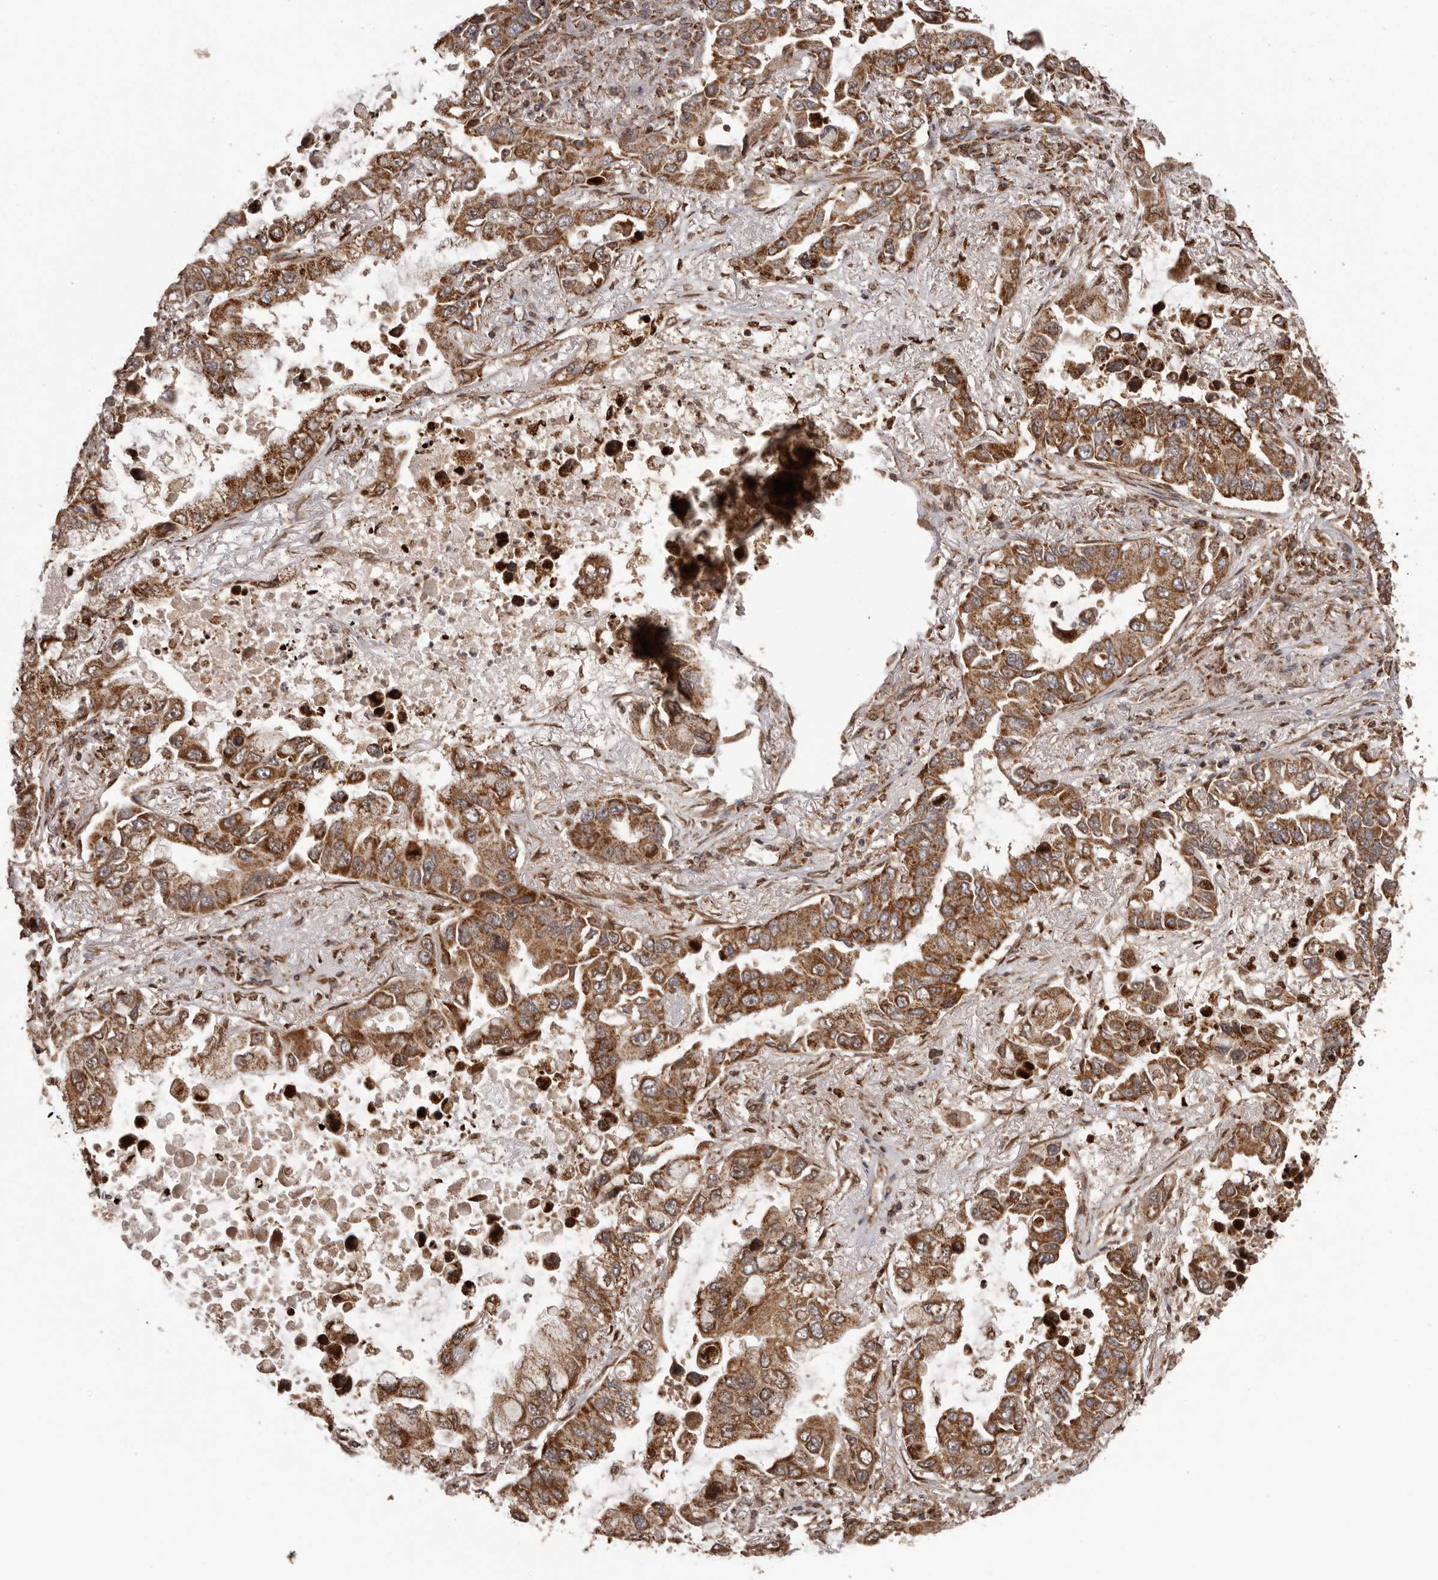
{"staining": {"intensity": "strong", "quantity": ">75%", "location": "cytoplasmic/membranous"}, "tissue": "lung cancer", "cell_type": "Tumor cells", "image_type": "cancer", "snomed": [{"axis": "morphology", "description": "Adenocarcinoma, NOS"}, {"axis": "topography", "description": "Lung"}], "caption": "Tumor cells show strong cytoplasmic/membranous staining in about >75% of cells in lung cancer (adenocarcinoma). The protein of interest is stained brown, and the nuclei are stained in blue (DAB IHC with brightfield microscopy, high magnification).", "gene": "CHRM2", "patient": {"sex": "male", "age": 64}}